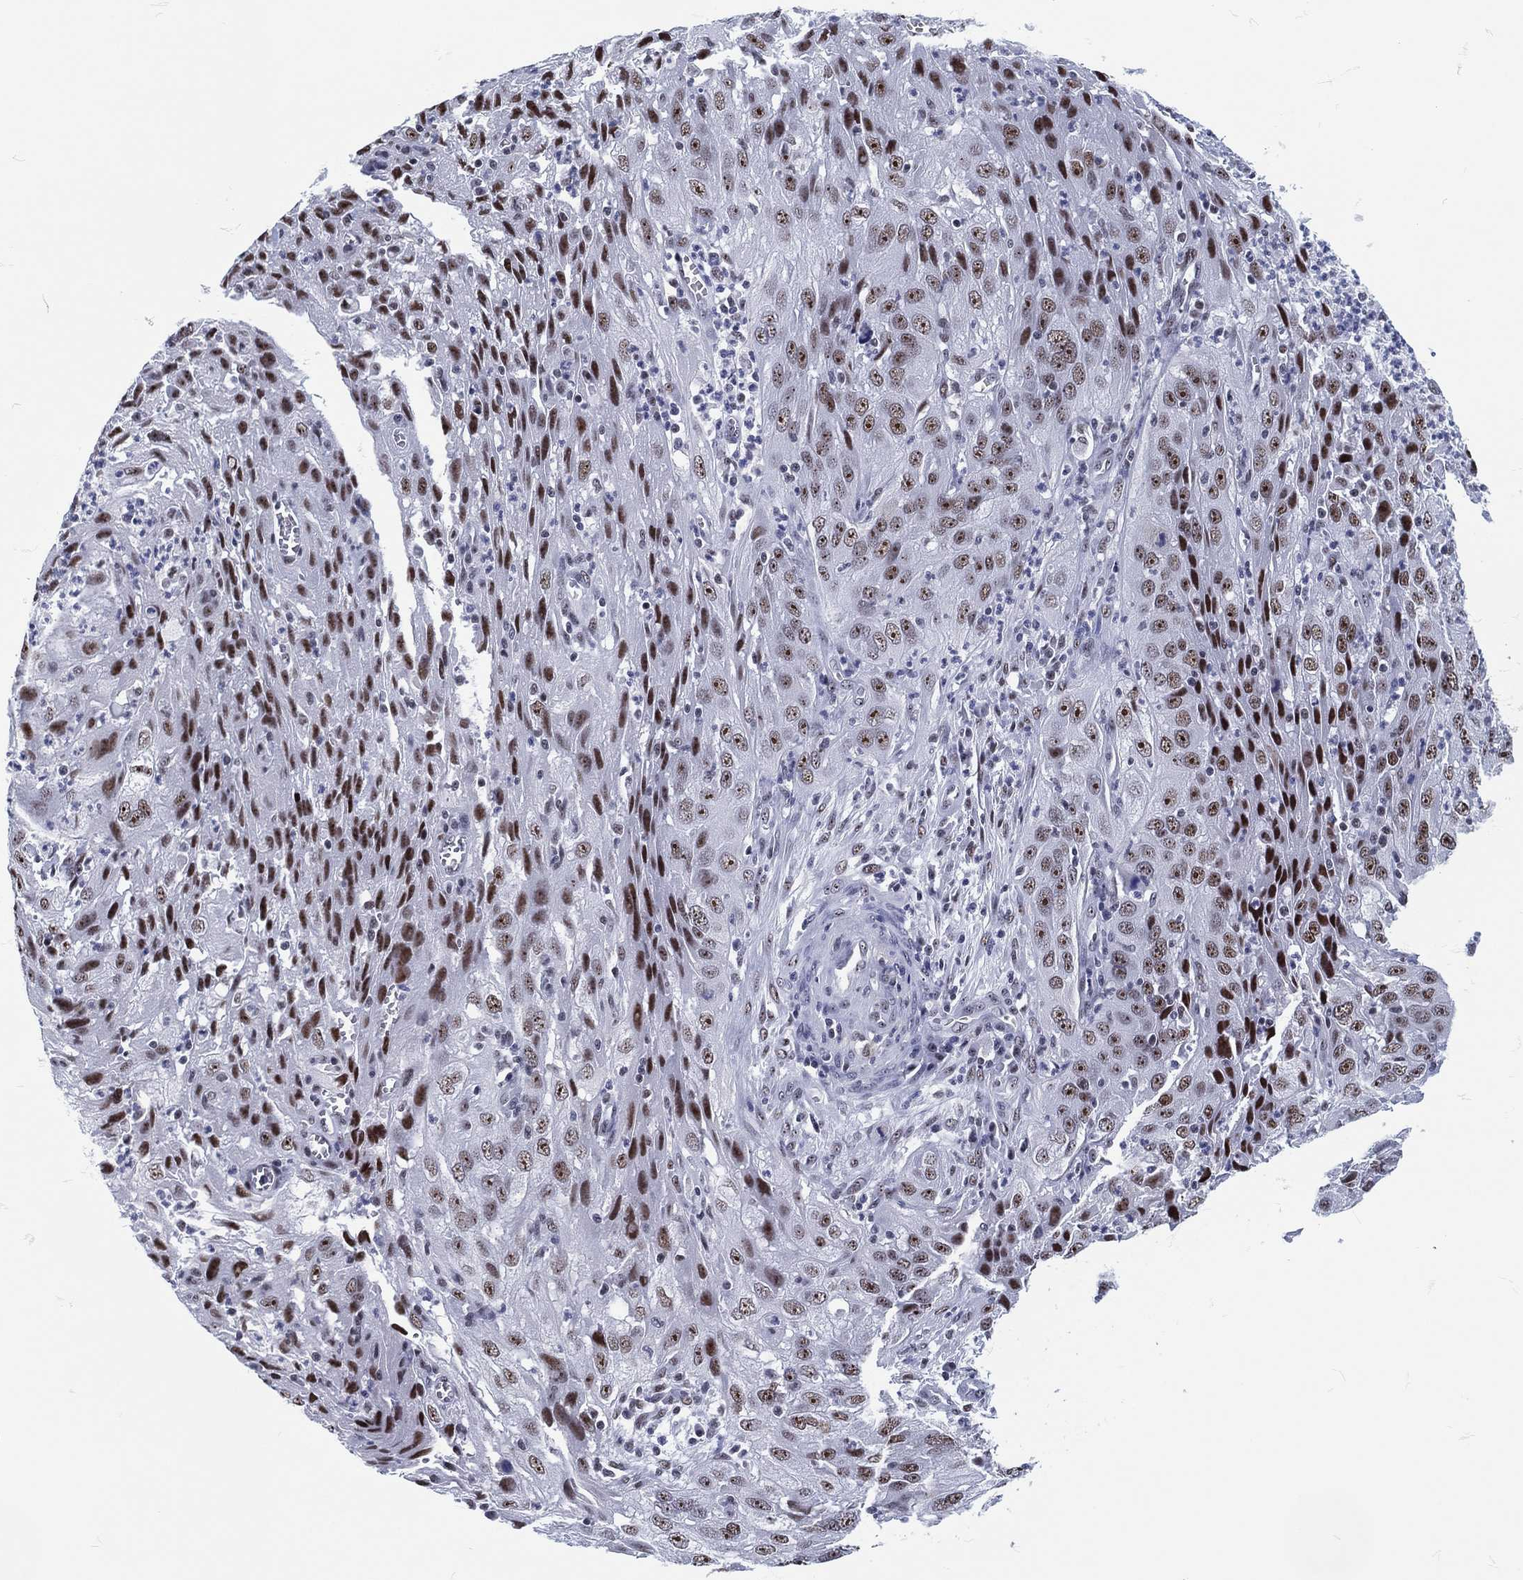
{"staining": {"intensity": "moderate", "quantity": "25%-75%", "location": "nuclear"}, "tissue": "cervical cancer", "cell_type": "Tumor cells", "image_type": "cancer", "snomed": [{"axis": "morphology", "description": "Squamous cell carcinoma, NOS"}, {"axis": "topography", "description": "Cervix"}], "caption": "Cervical cancer (squamous cell carcinoma) stained with DAB (3,3'-diaminobenzidine) IHC displays medium levels of moderate nuclear positivity in about 25%-75% of tumor cells.", "gene": "MAPK8IP1", "patient": {"sex": "female", "age": 32}}